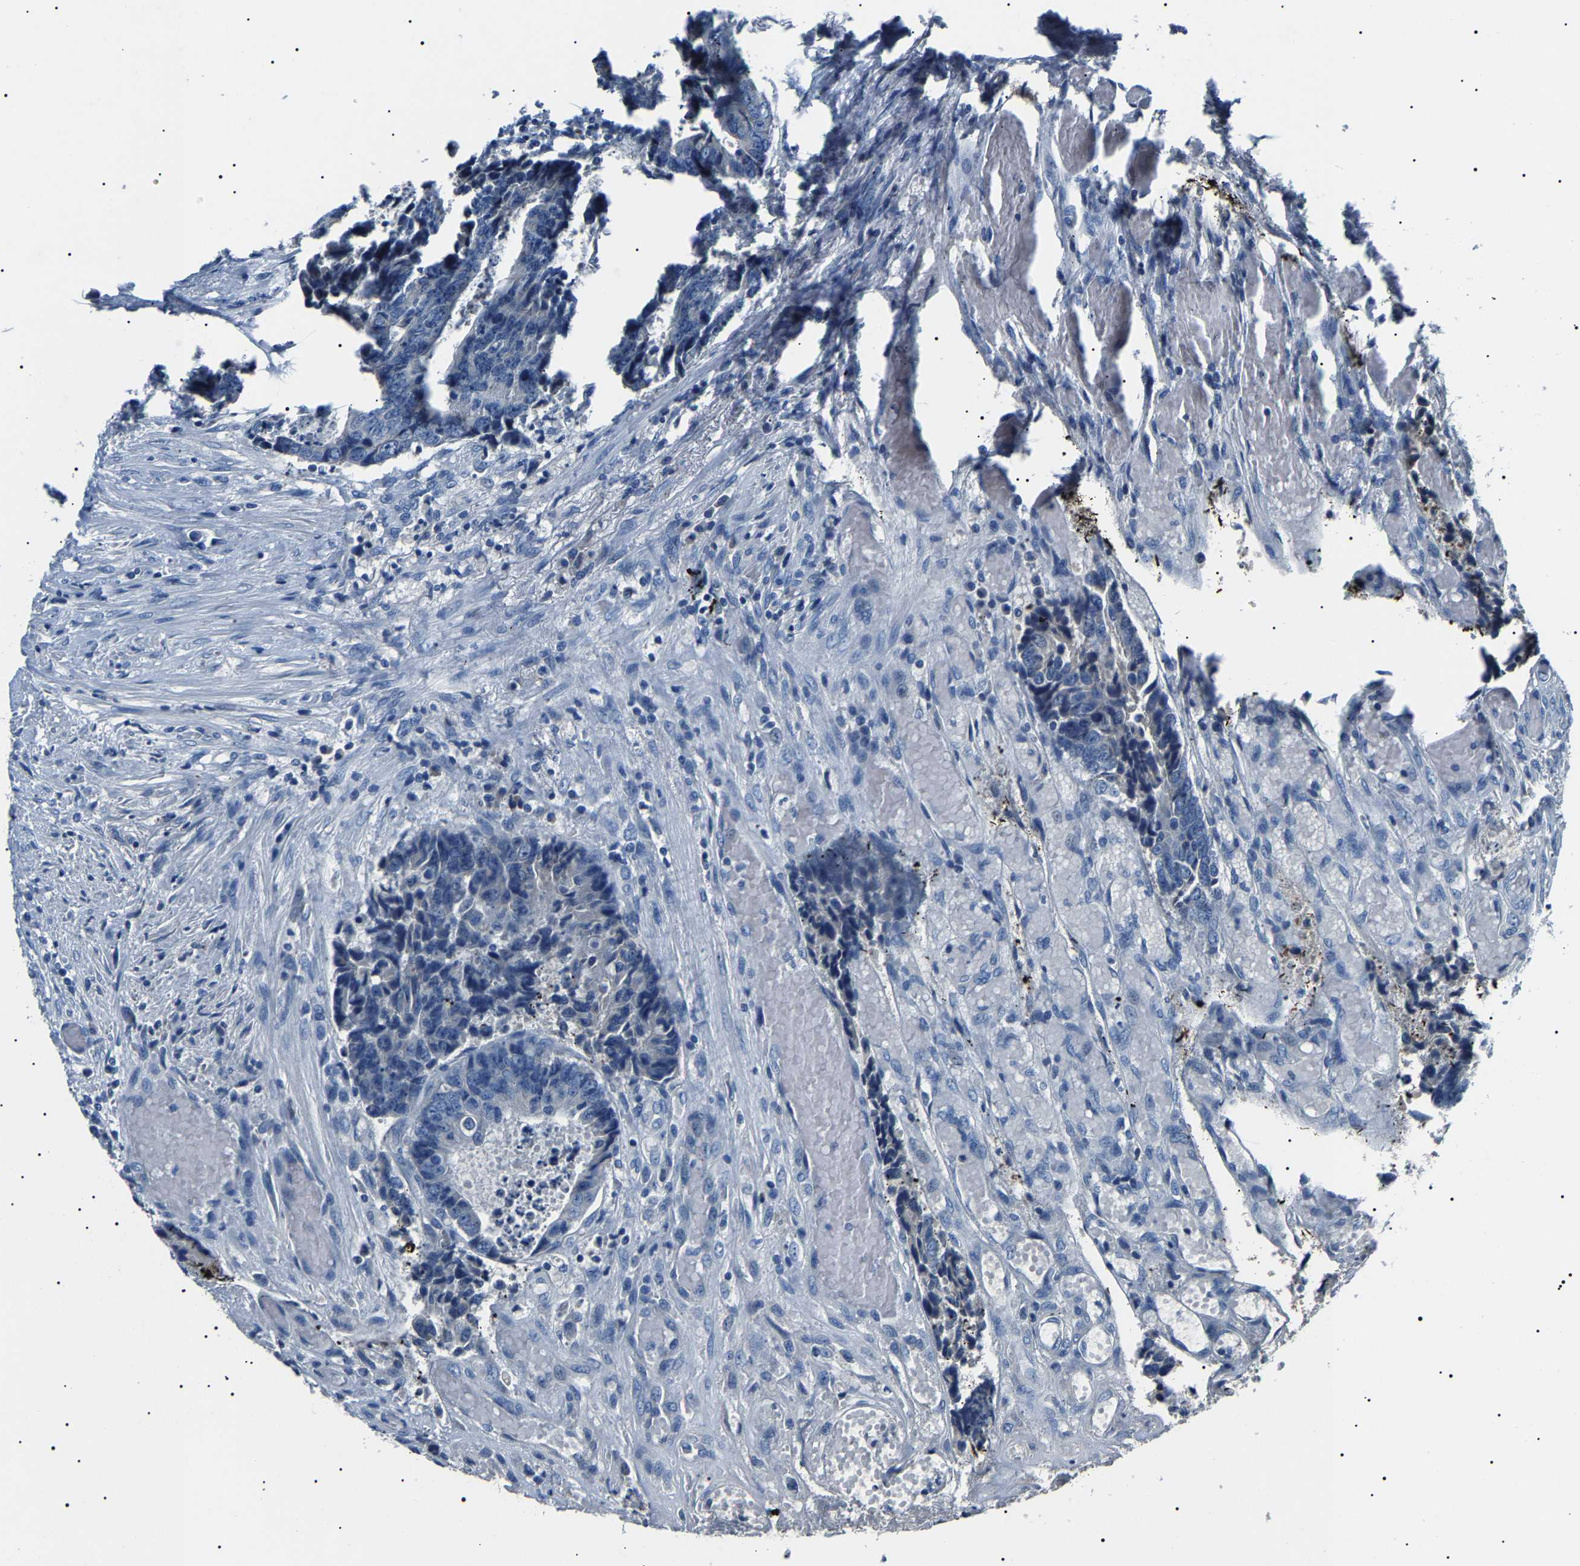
{"staining": {"intensity": "negative", "quantity": "none", "location": "none"}, "tissue": "colorectal cancer", "cell_type": "Tumor cells", "image_type": "cancer", "snomed": [{"axis": "morphology", "description": "Adenocarcinoma, NOS"}, {"axis": "topography", "description": "Rectum"}], "caption": "The immunohistochemistry (IHC) micrograph has no significant staining in tumor cells of colorectal cancer (adenocarcinoma) tissue.", "gene": "KLK15", "patient": {"sex": "male", "age": 84}}